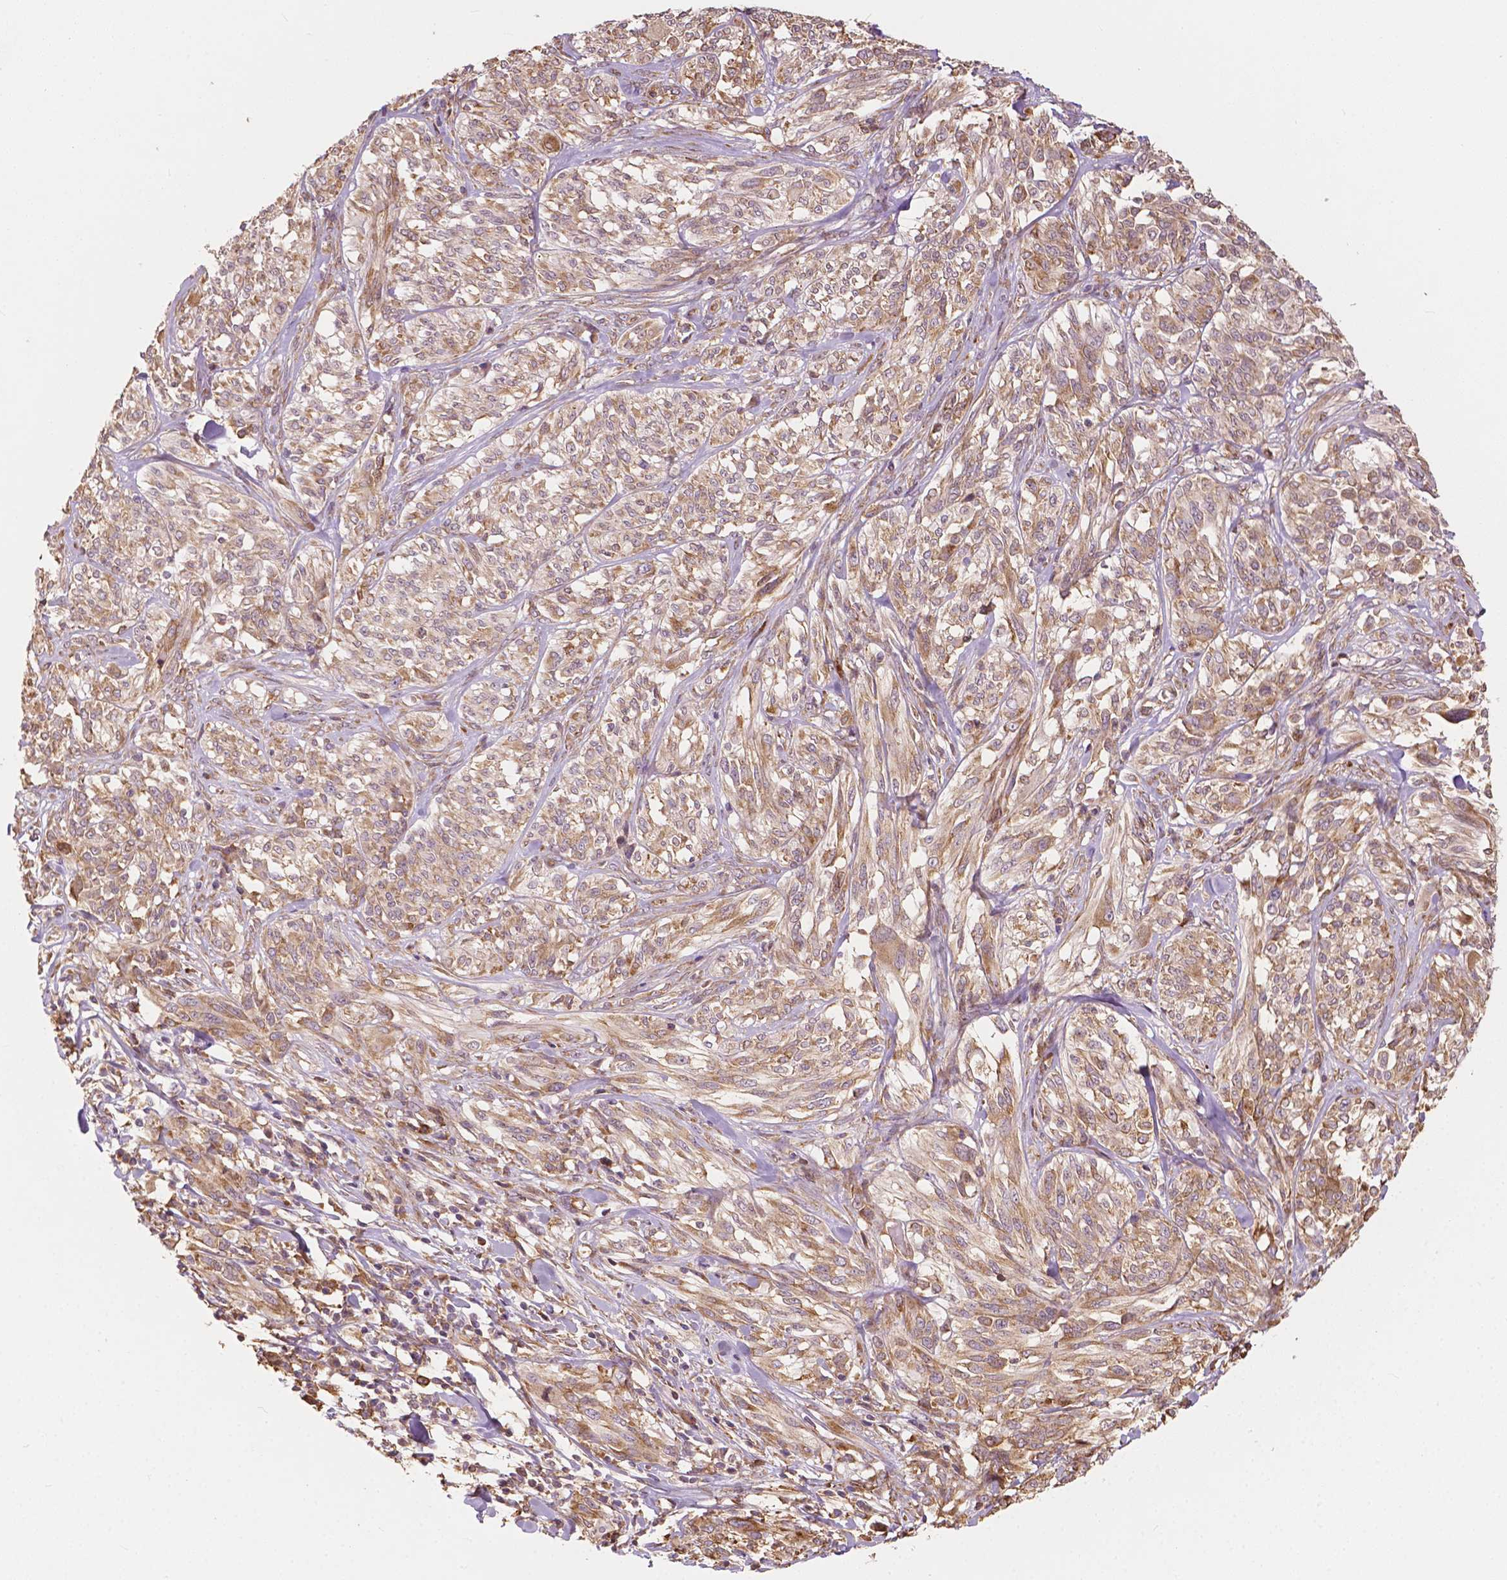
{"staining": {"intensity": "moderate", "quantity": ">75%", "location": "cytoplasmic/membranous"}, "tissue": "melanoma", "cell_type": "Tumor cells", "image_type": "cancer", "snomed": [{"axis": "morphology", "description": "Malignant melanoma, NOS"}, {"axis": "topography", "description": "Skin"}], "caption": "Human melanoma stained for a protein (brown) reveals moderate cytoplasmic/membranous positive staining in about >75% of tumor cells.", "gene": "G3BP1", "patient": {"sex": "female", "age": 91}}